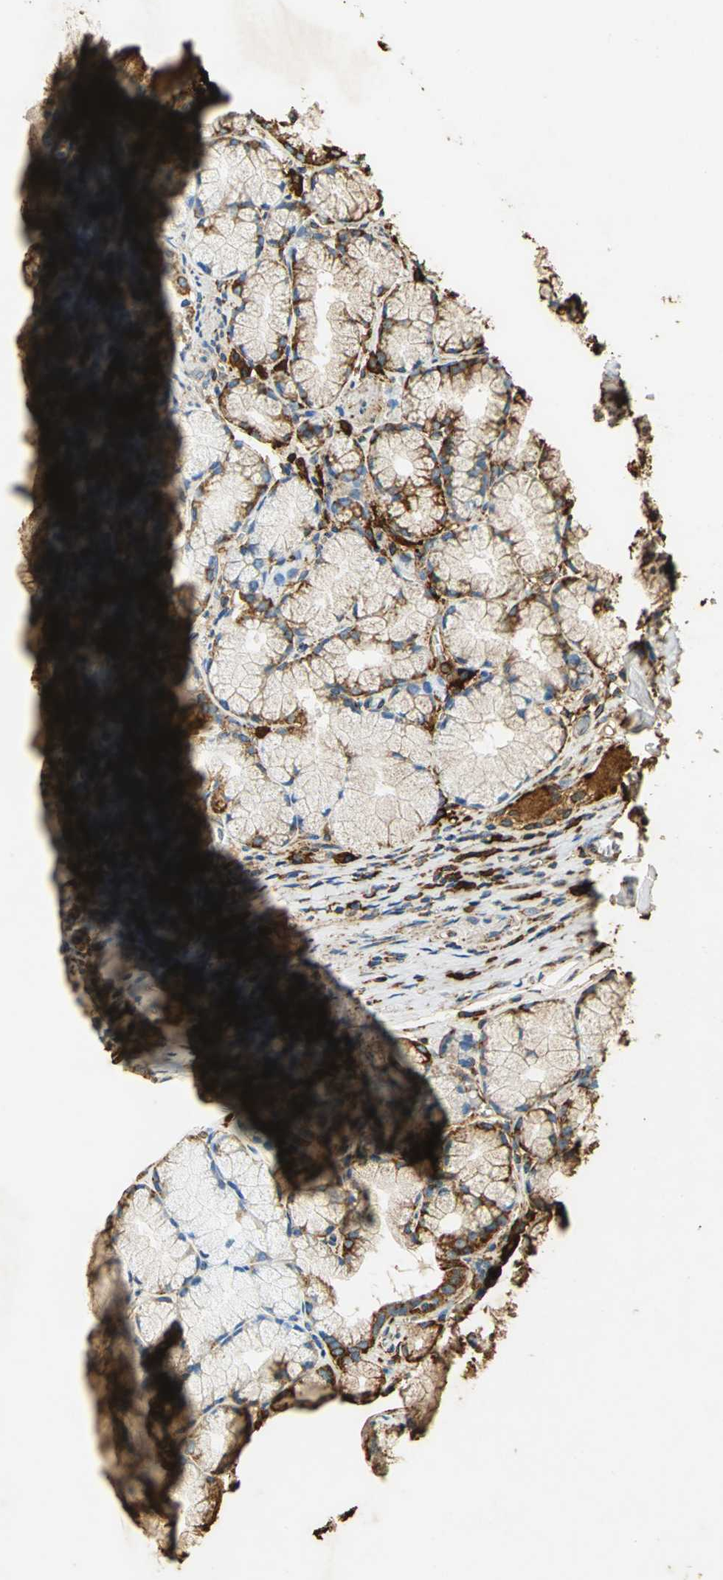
{"staining": {"intensity": "moderate", "quantity": ">75%", "location": "cytoplasmic/membranous"}, "tissue": "stomach", "cell_type": "Glandular cells", "image_type": "normal", "snomed": [{"axis": "morphology", "description": "Normal tissue, NOS"}, {"axis": "topography", "description": "Stomach, lower"}], "caption": "Brown immunohistochemical staining in unremarkable stomach displays moderate cytoplasmic/membranous staining in about >75% of glandular cells. (DAB (3,3'-diaminobenzidine) IHC with brightfield microscopy, high magnification).", "gene": "HSP90B1", "patient": {"sex": "male", "age": 56}}